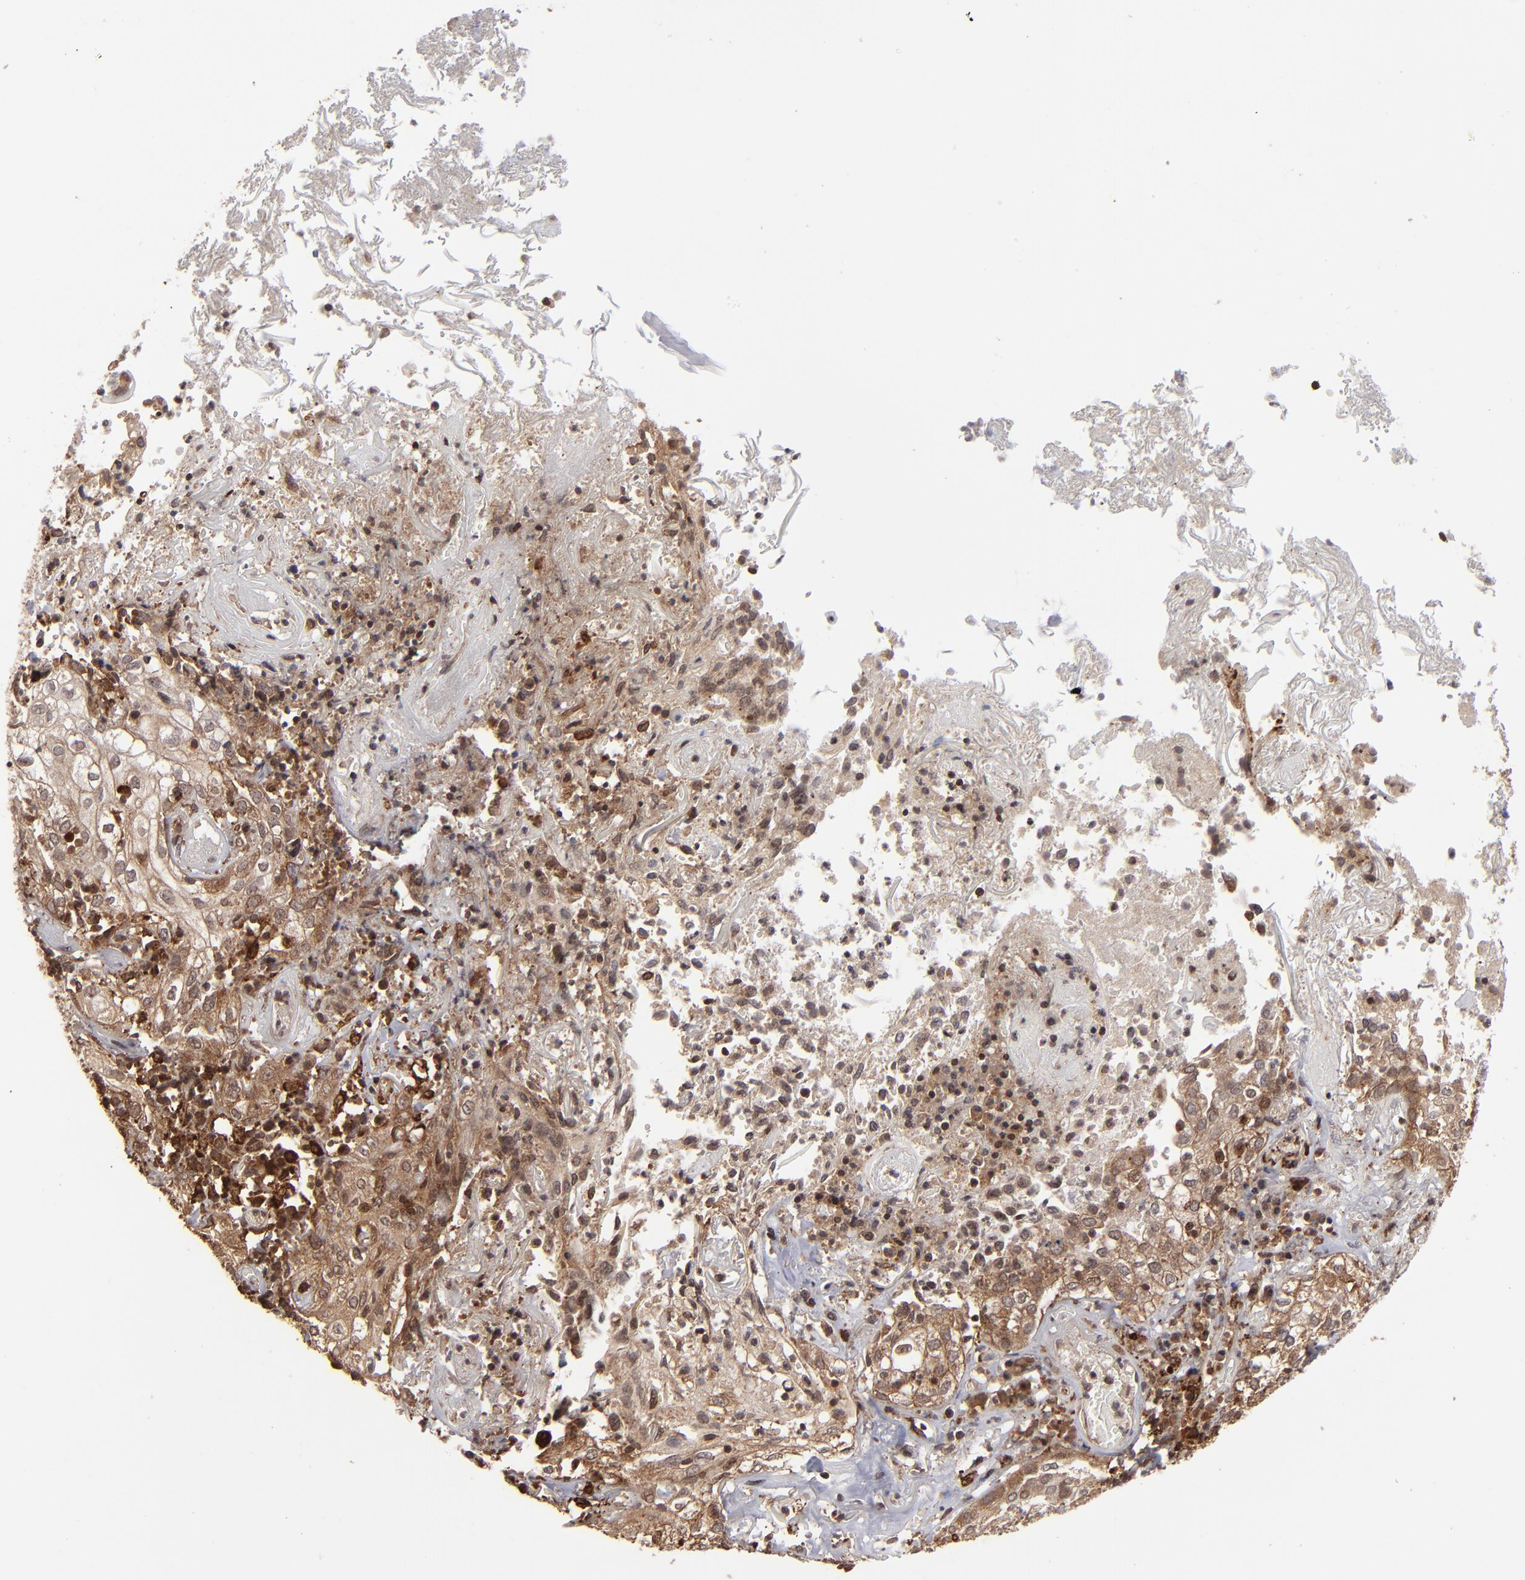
{"staining": {"intensity": "strong", "quantity": ">75%", "location": "cytoplasmic/membranous,nuclear"}, "tissue": "skin cancer", "cell_type": "Tumor cells", "image_type": "cancer", "snomed": [{"axis": "morphology", "description": "Squamous cell carcinoma, NOS"}, {"axis": "topography", "description": "Skin"}], "caption": "About >75% of tumor cells in squamous cell carcinoma (skin) display strong cytoplasmic/membranous and nuclear protein staining as visualized by brown immunohistochemical staining.", "gene": "RGS6", "patient": {"sex": "male", "age": 65}}